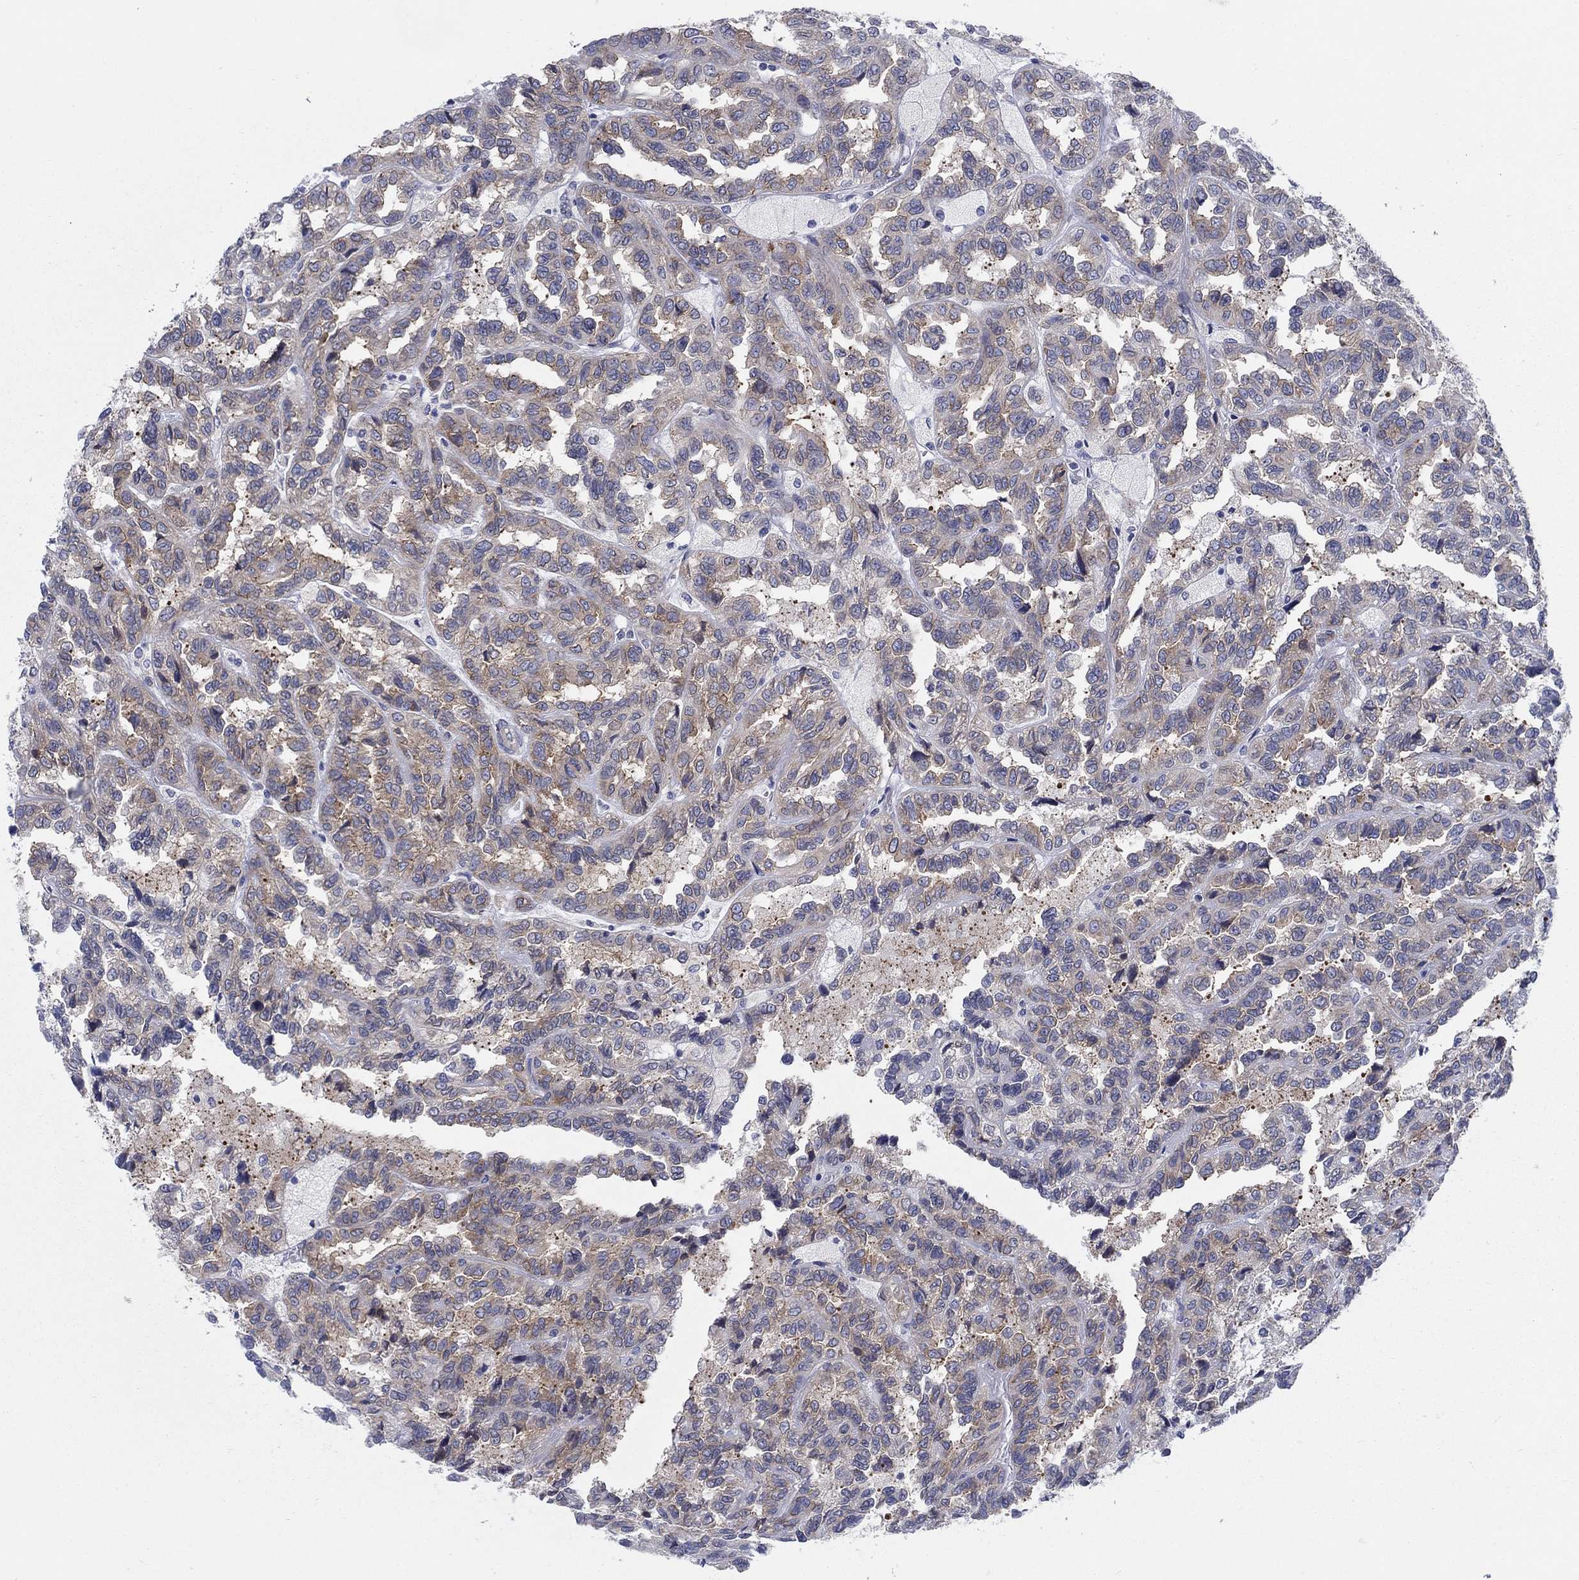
{"staining": {"intensity": "strong", "quantity": "<25%", "location": "cytoplasmic/membranous"}, "tissue": "renal cancer", "cell_type": "Tumor cells", "image_type": "cancer", "snomed": [{"axis": "morphology", "description": "Adenocarcinoma, NOS"}, {"axis": "topography", "description": "Kidney"}], "caption": "Renal cancer (adenocarcinoma) stained with a protein marker shows strong staining in tumor cells.", "gene": "TMEM59", "patient": {"sex": "male", "age": 79}}